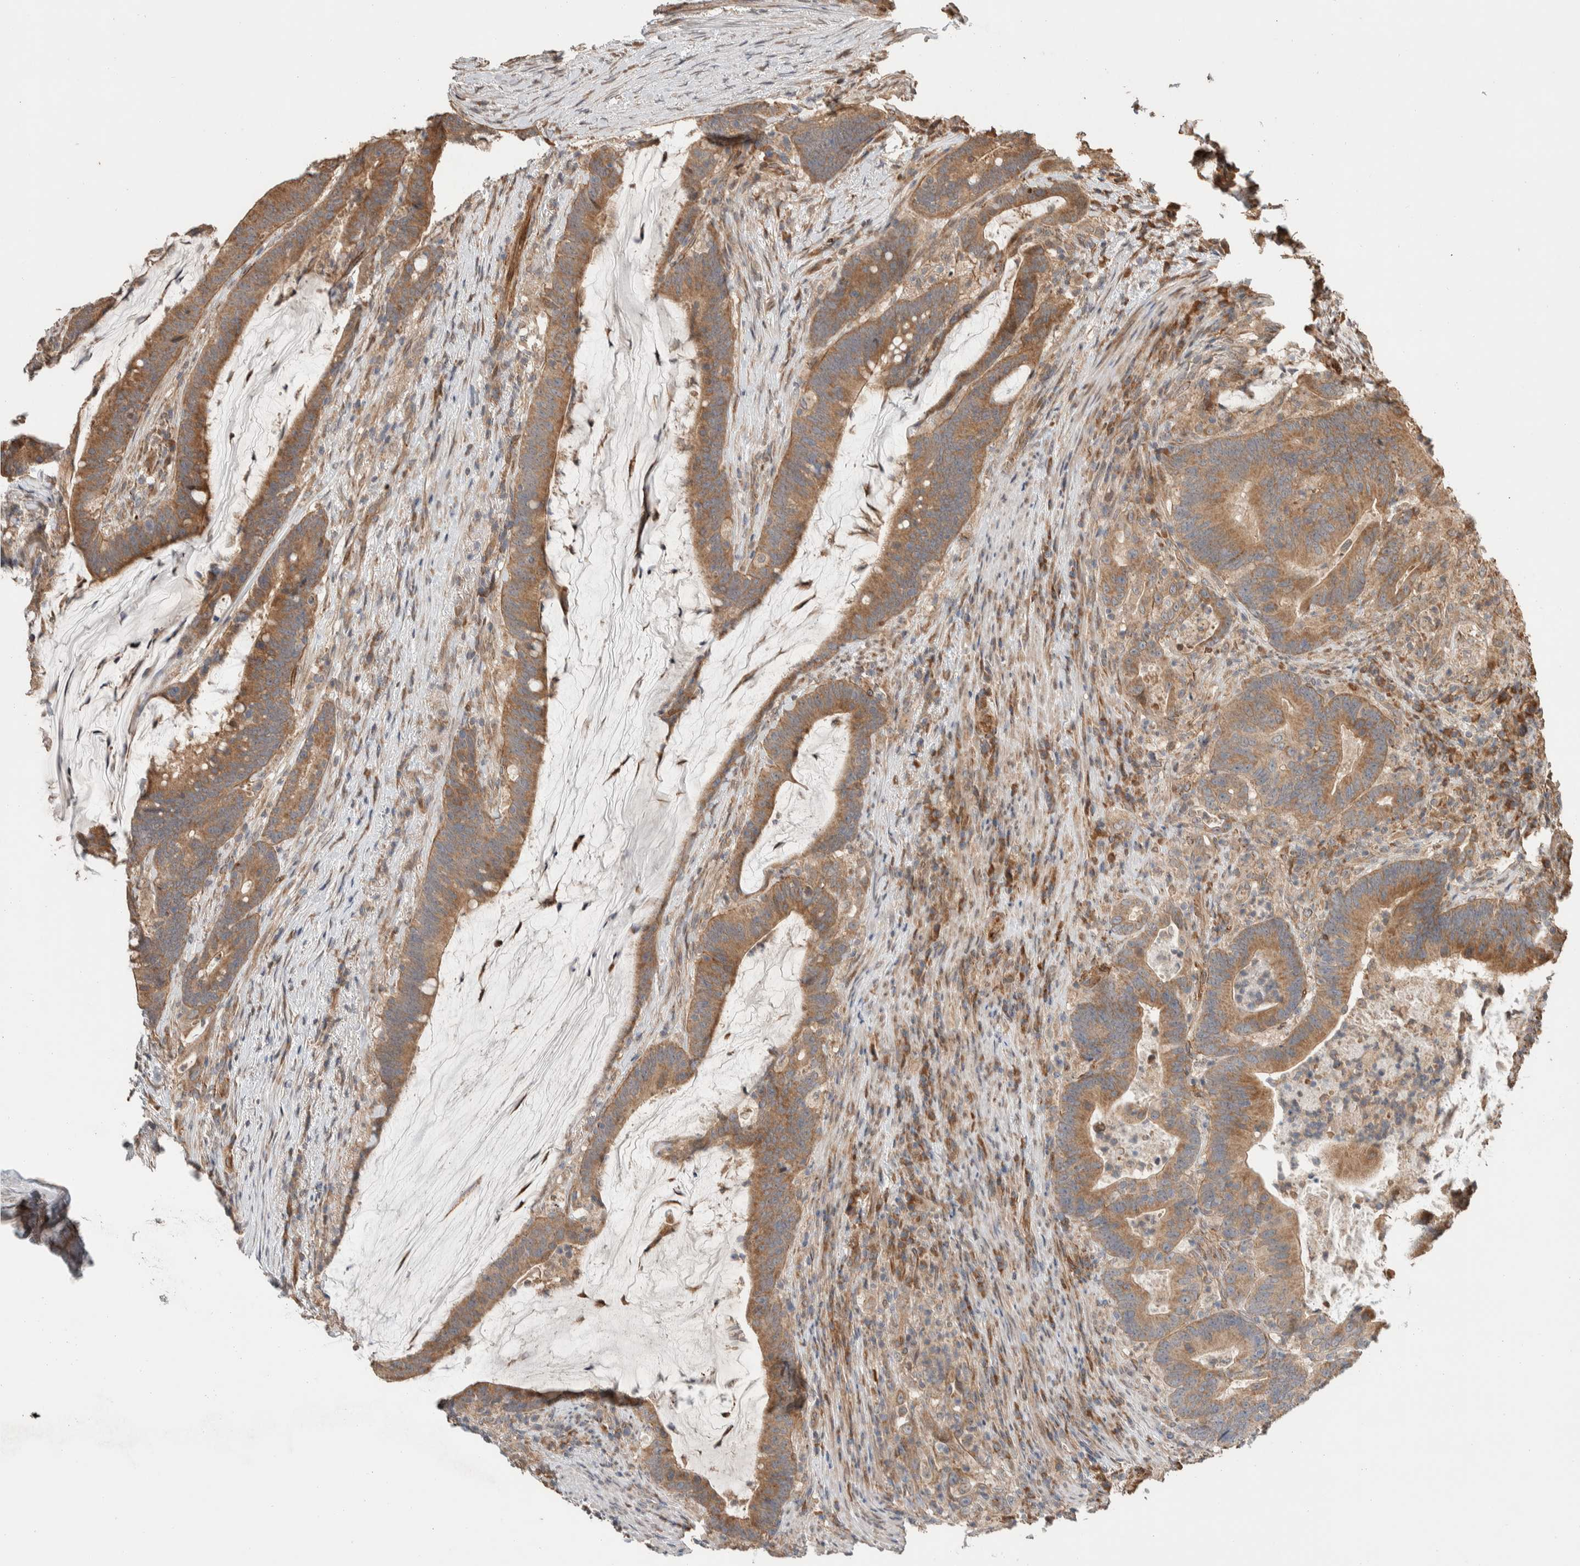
{"staining": {"intensity": "moderate", "quantity": ">75%", "location": "cytoplasmic/membranous"}, "tissue": "colorectal cancer", "cell_type": "Tumor cells", "image_type": "cancer", "snomed": [{"axis": "morphology", "description": "Adenocarcinoma, NOS"}, {"axis": "topography", "description": "Colon"}], "caption": "Immunohistochemical staining of human colorectal cancer demonstrates moderate cytoplasmic/membranous protein expression in about >75% of tumor cells.", "gene": "ERC1", "patient": {"sex": "female", "age": 66}}